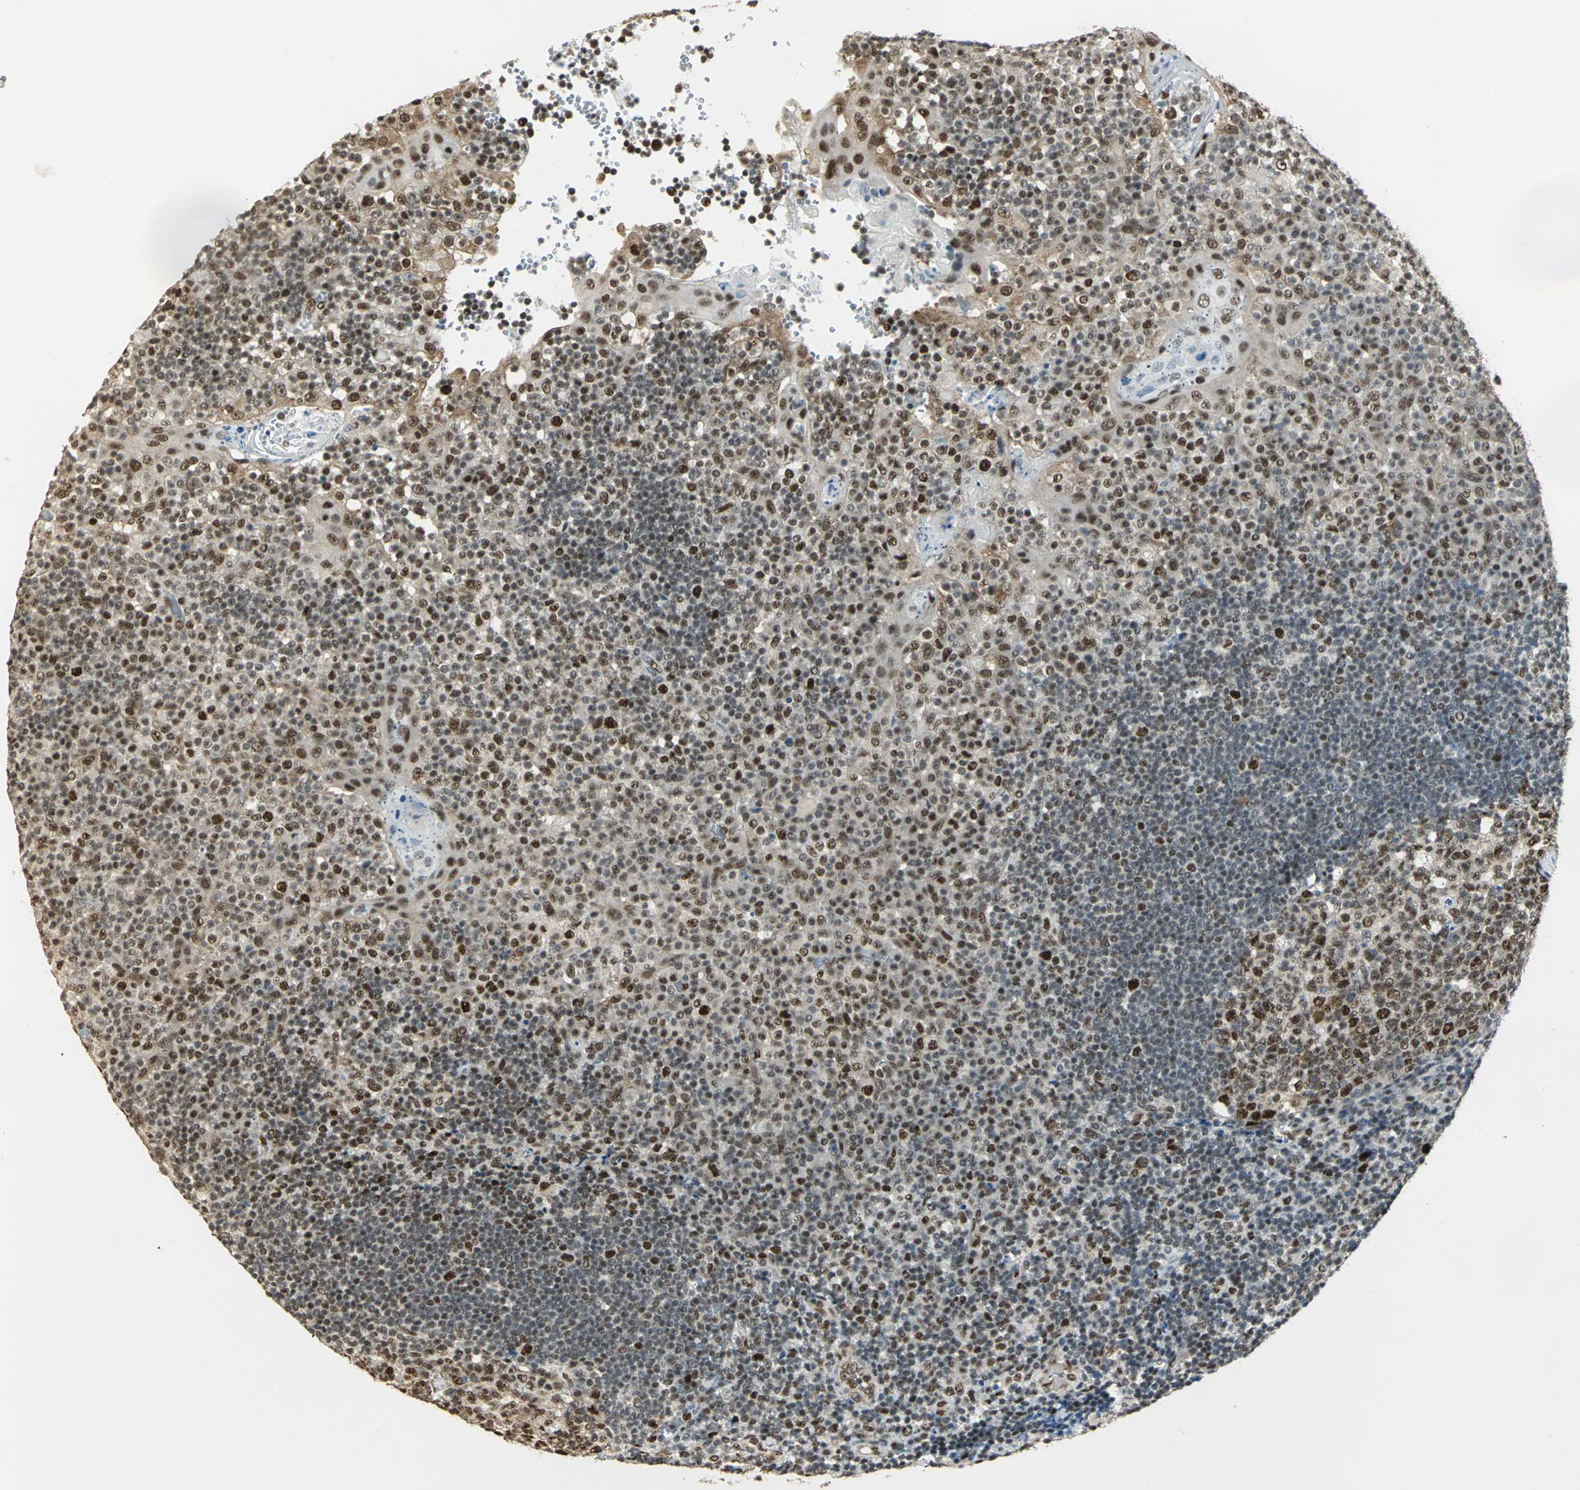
{"staining": {"intensity": "strong", "quantity": ">75%", "location": "nuclear"}, "tissue": "tonsil", "cell_type": "Germinal center cells", "image_type": "normal", "snomed": [{"axis": "morphology", "description": "Normal tissue, NOS"}, {"axis": "topography", "description": "Tonsil"}], "caption": "High-power microscopy captured an immunohistochemistry image of unremarkable tonsil, revealing strong nuclear expression in approximately >75% of germinal center cells.", "gene": "DDX5", "patient": {"sex": "female", "age": 40}}